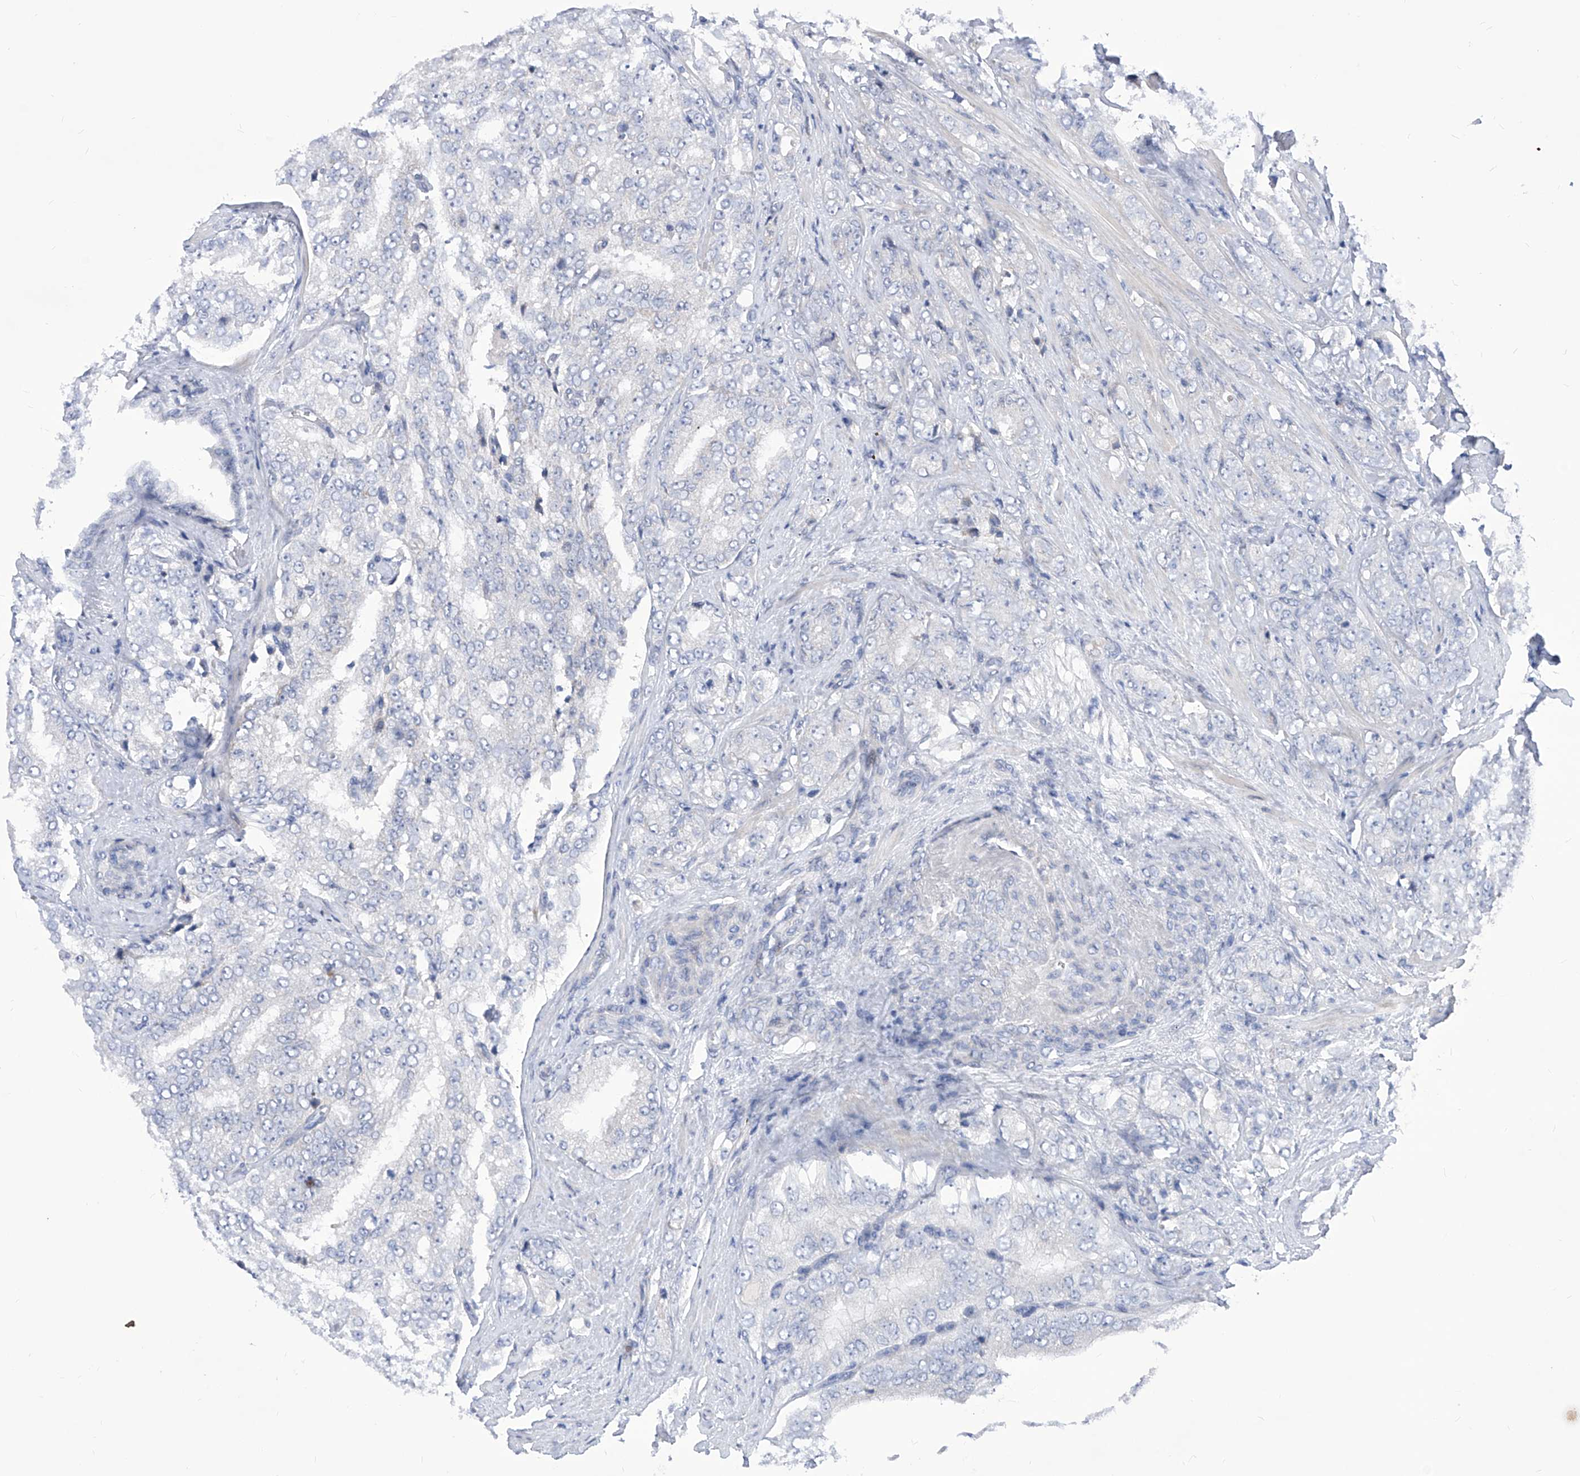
{"staining": {"intensity": "negative", "quantity": "none", "location": "none"}, "tissue": "prostate cancer", "cell_type": "Tumor cells", "image_type": "cancer", "snomed": [{"axis": "morphology", "description": "Adenocarcinoma, High grade"}, {"axis": "topography", "description": "Prostate"}], "caption": "Tumor cells are negative for protein expression in human adenocarcinoma (high-grade) (prostate).", "gene": "NUFIP1", "patient": {"sex": "male", "age": 58}}